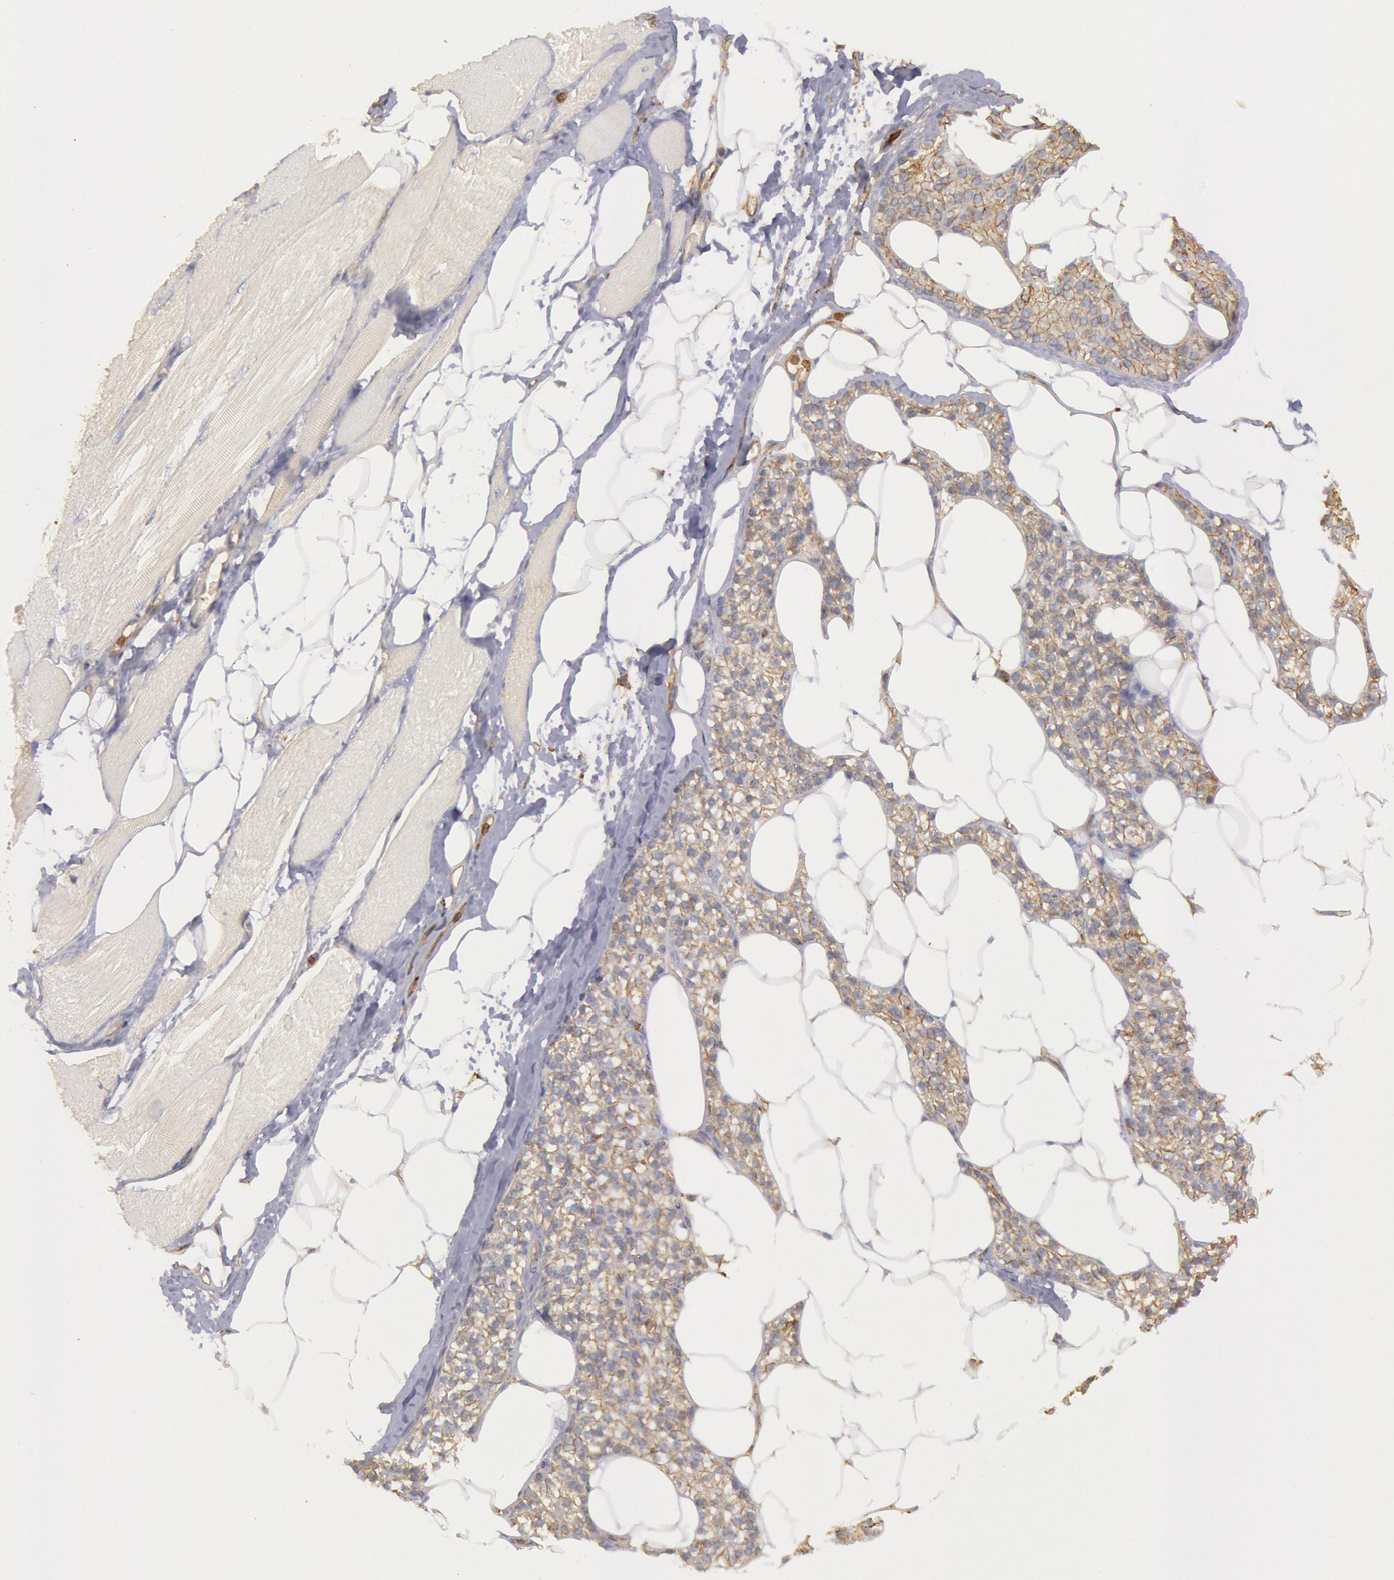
{"staining": {"intensity": "negative", "quantity": "none", "location": "none"}, "tissue": "skeletal muscle", "cell_type": "Myocytes", "image_type": "normal", "snomed": [{"axis": "morphology", "description": "Normal tissue, NOS"}, {"axis": "topography", "description": "Skeletal muscle"}, {"axis": "topography", "description": "Parathyroid gland"}], "caption": "Immunohistochemistry (IHC) of benign human skeletal muscle exhibits no staining in myocytes. The staining was performed using DAB (3,3'-diaminobenzidine) to visualize the protein expression in brown, while the nuclei were stained in blue with hematoxylin (Magnification: 20x).", "gene": "SNAP23", "patient": {"sex": "female", "age": 37}}